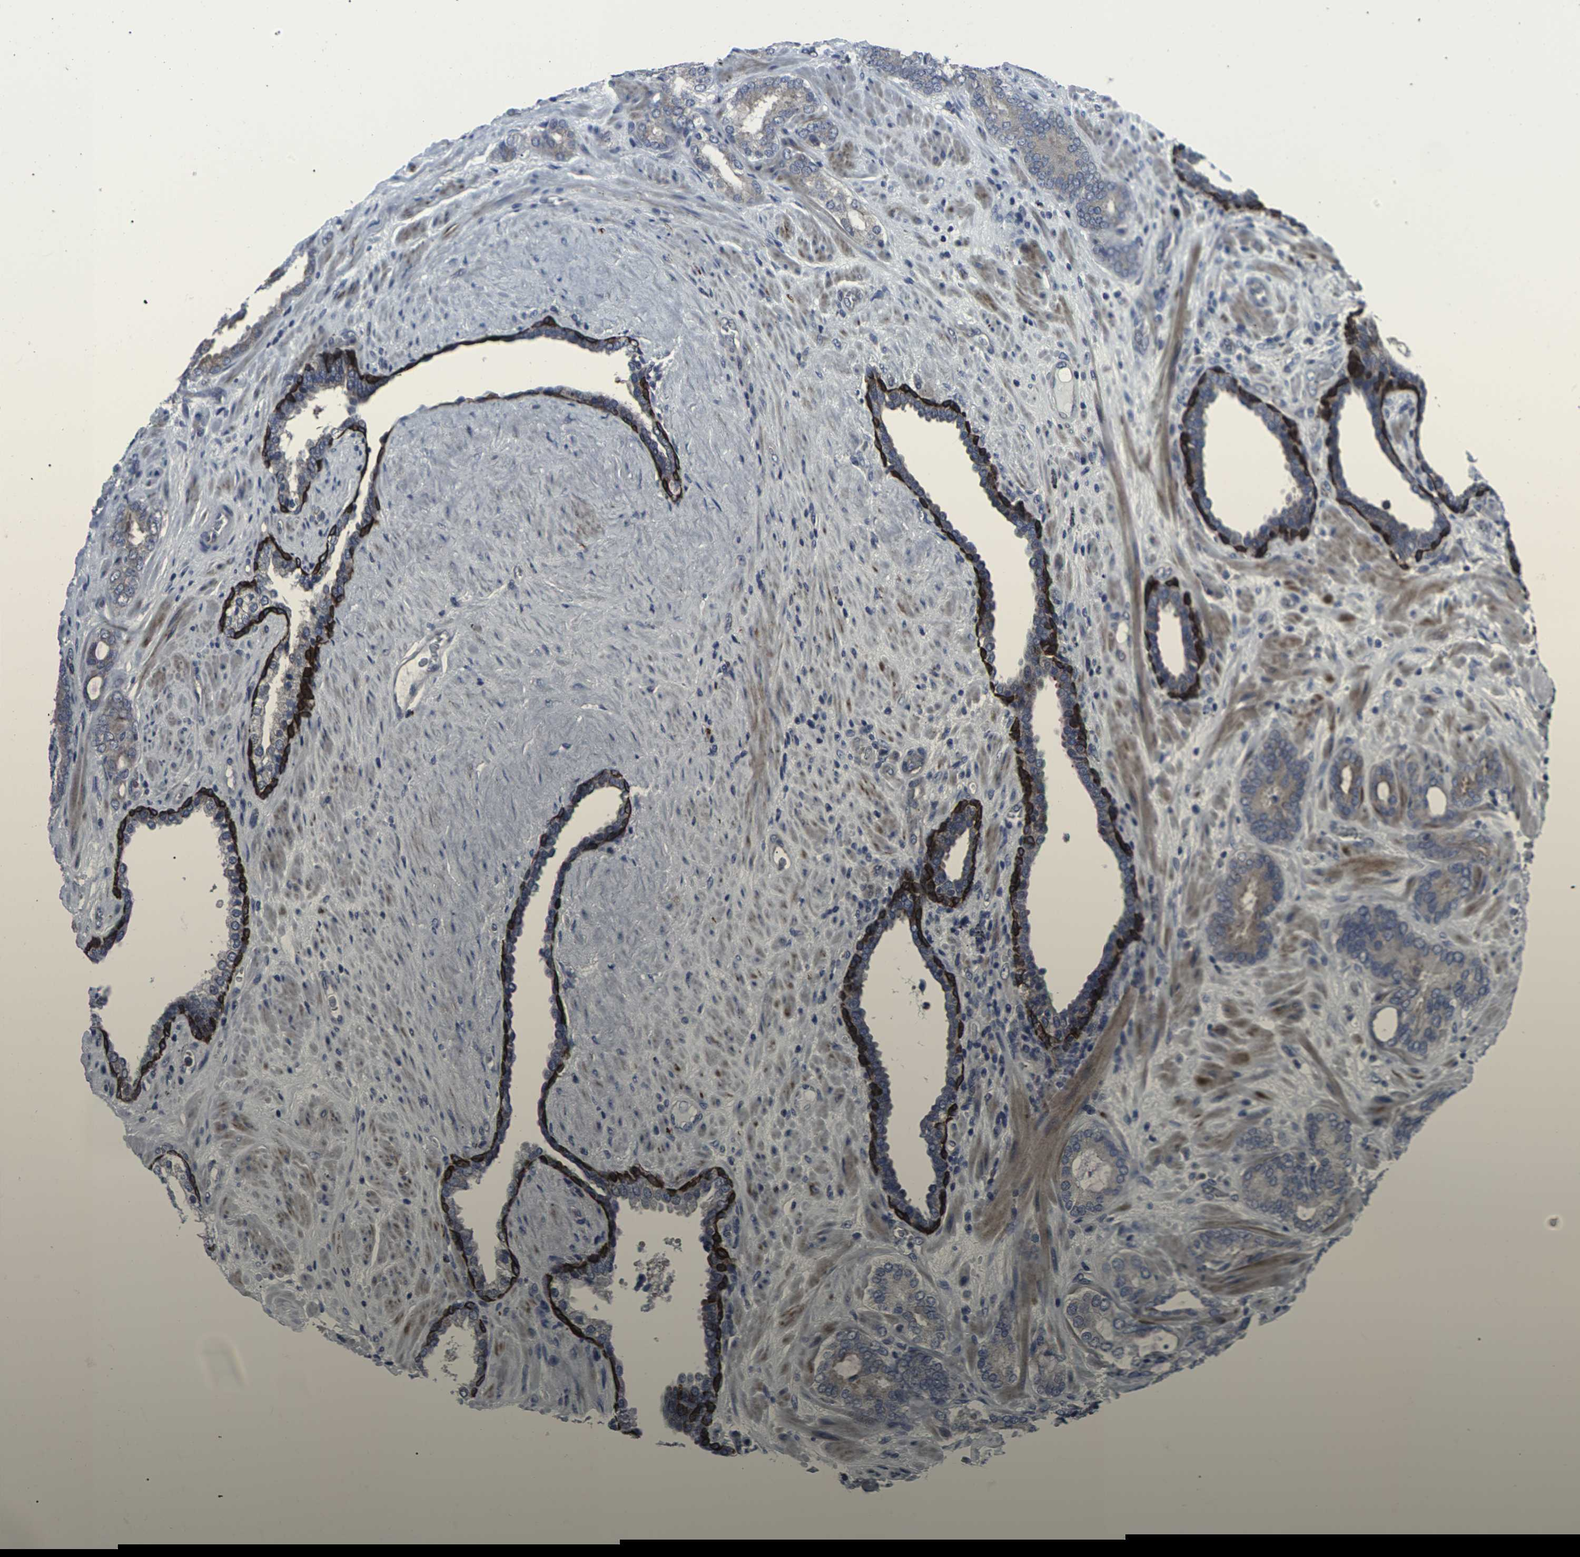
{"staining": {"intensity": "weak", "quantity": ">75%", "location": "cytoplasmic/membranous"}, "tissue": "prostate cancer", "cell_type": "Tumor cells", "image_type": "cancer", "snomed": [{"axis": "morphology", "description": "Adenocarcinoma, Low grade"}, {"axis": "topography", "description": "Prostate"}], "caption": "The histopathology image exhibits immunohistochemical staining of prostate cancer (adenocarcinoma (low-grade)). There is weak cytoplasmic/membranous expression is appreciated in approximately >75% of tumor cells.", "gene": "HPRT1", "patient": {"sex": "male", "age": 63}}